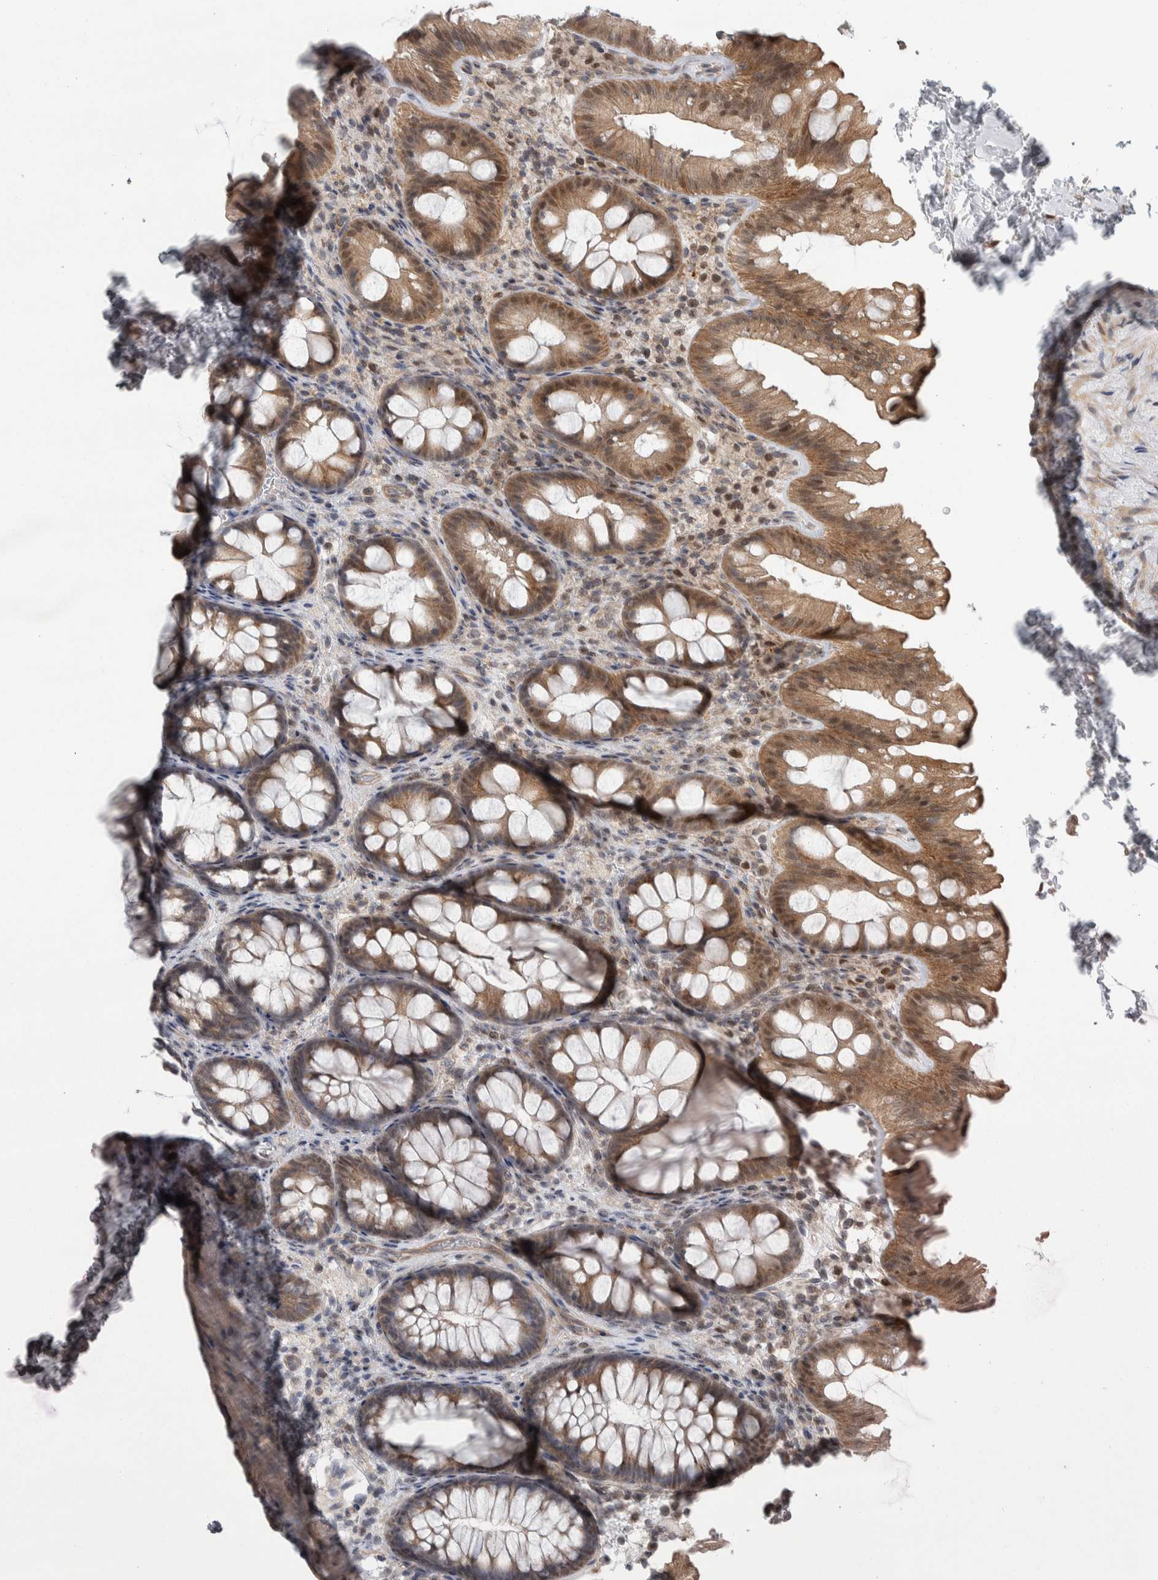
{"staining": {"intensity": "weak", "quantity": ">75%", "location": "cytoplasmic/membranous"}, "tissue": "colon", "cell_type": "Endothelial cells", "image_type": "normal", "snomed": [{"axis": "morphology", "description": "Normal tissue, NOS"}, {"axis": "topography", "description": "Colon"}], "caption": "Weak cytoplasmic/membranous positivity is seen in approximately >75% of endothelial cells in benign colon. (DAB IHC, brown staining for protein, blue staining for nuclei).", "gene": "CWC27", "patient": {"sex": "female", "age": 62}}